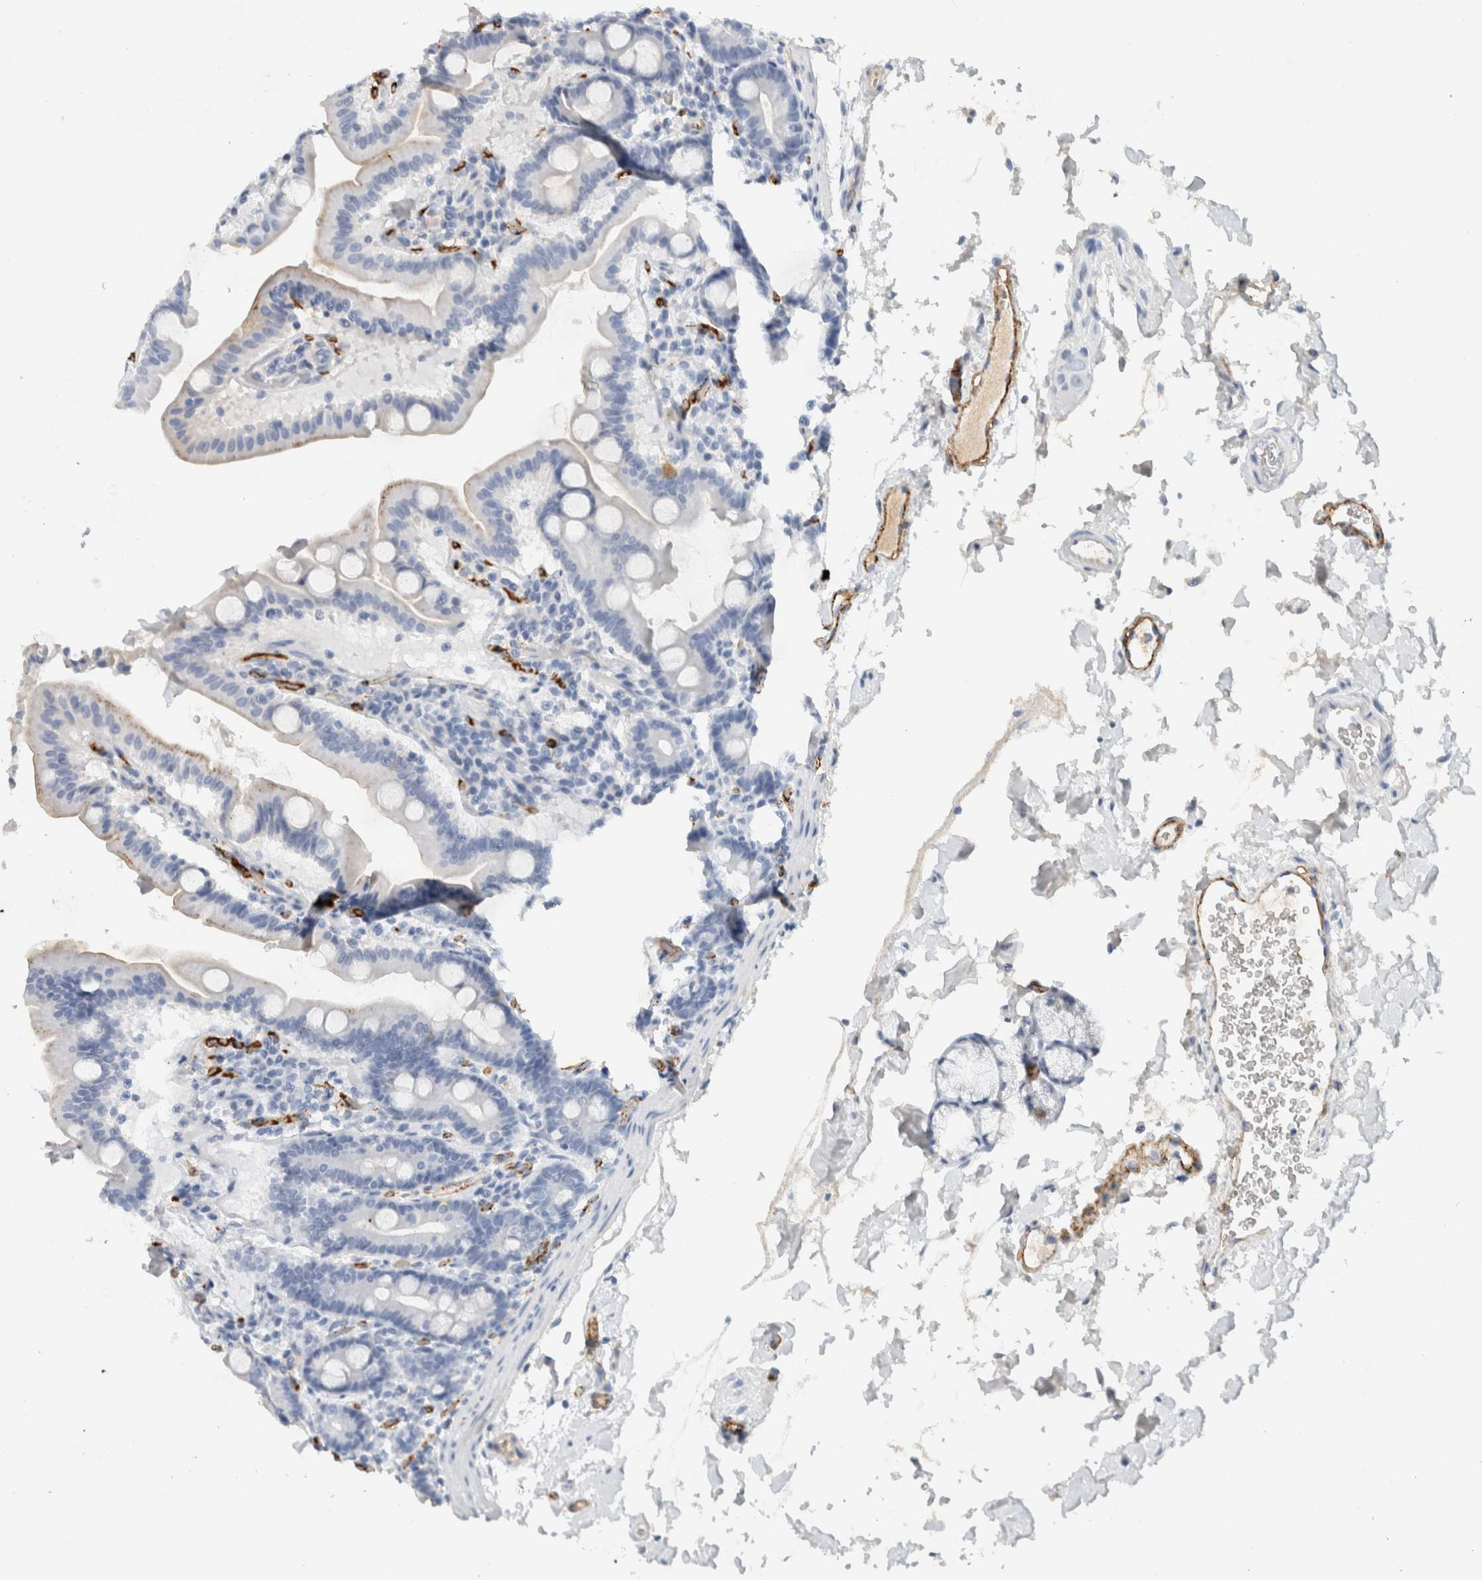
{"staining": {"intensity": "moderate", "quantity": "<25%", "location": "cytoplasmic/membranous"}, "tissue": "duodenum", "cell_type": "Glandular cells", "image_type": "normal", "snomed": [{"axis": "morphology", "description": "Normal tissue, NOS"}, {"axis": "topography", "description": "Duodenum"}], "caption": "Duodenum stained with immunohistochemistry (IHC) shows moderate cytoplasmic/membranous positivity in approximately <25% of glandular cells. (DAB IHC with brightfield microscopy, high magnification).", "gene": "CD36", "patient": {"sex": "male", "age": 54}}